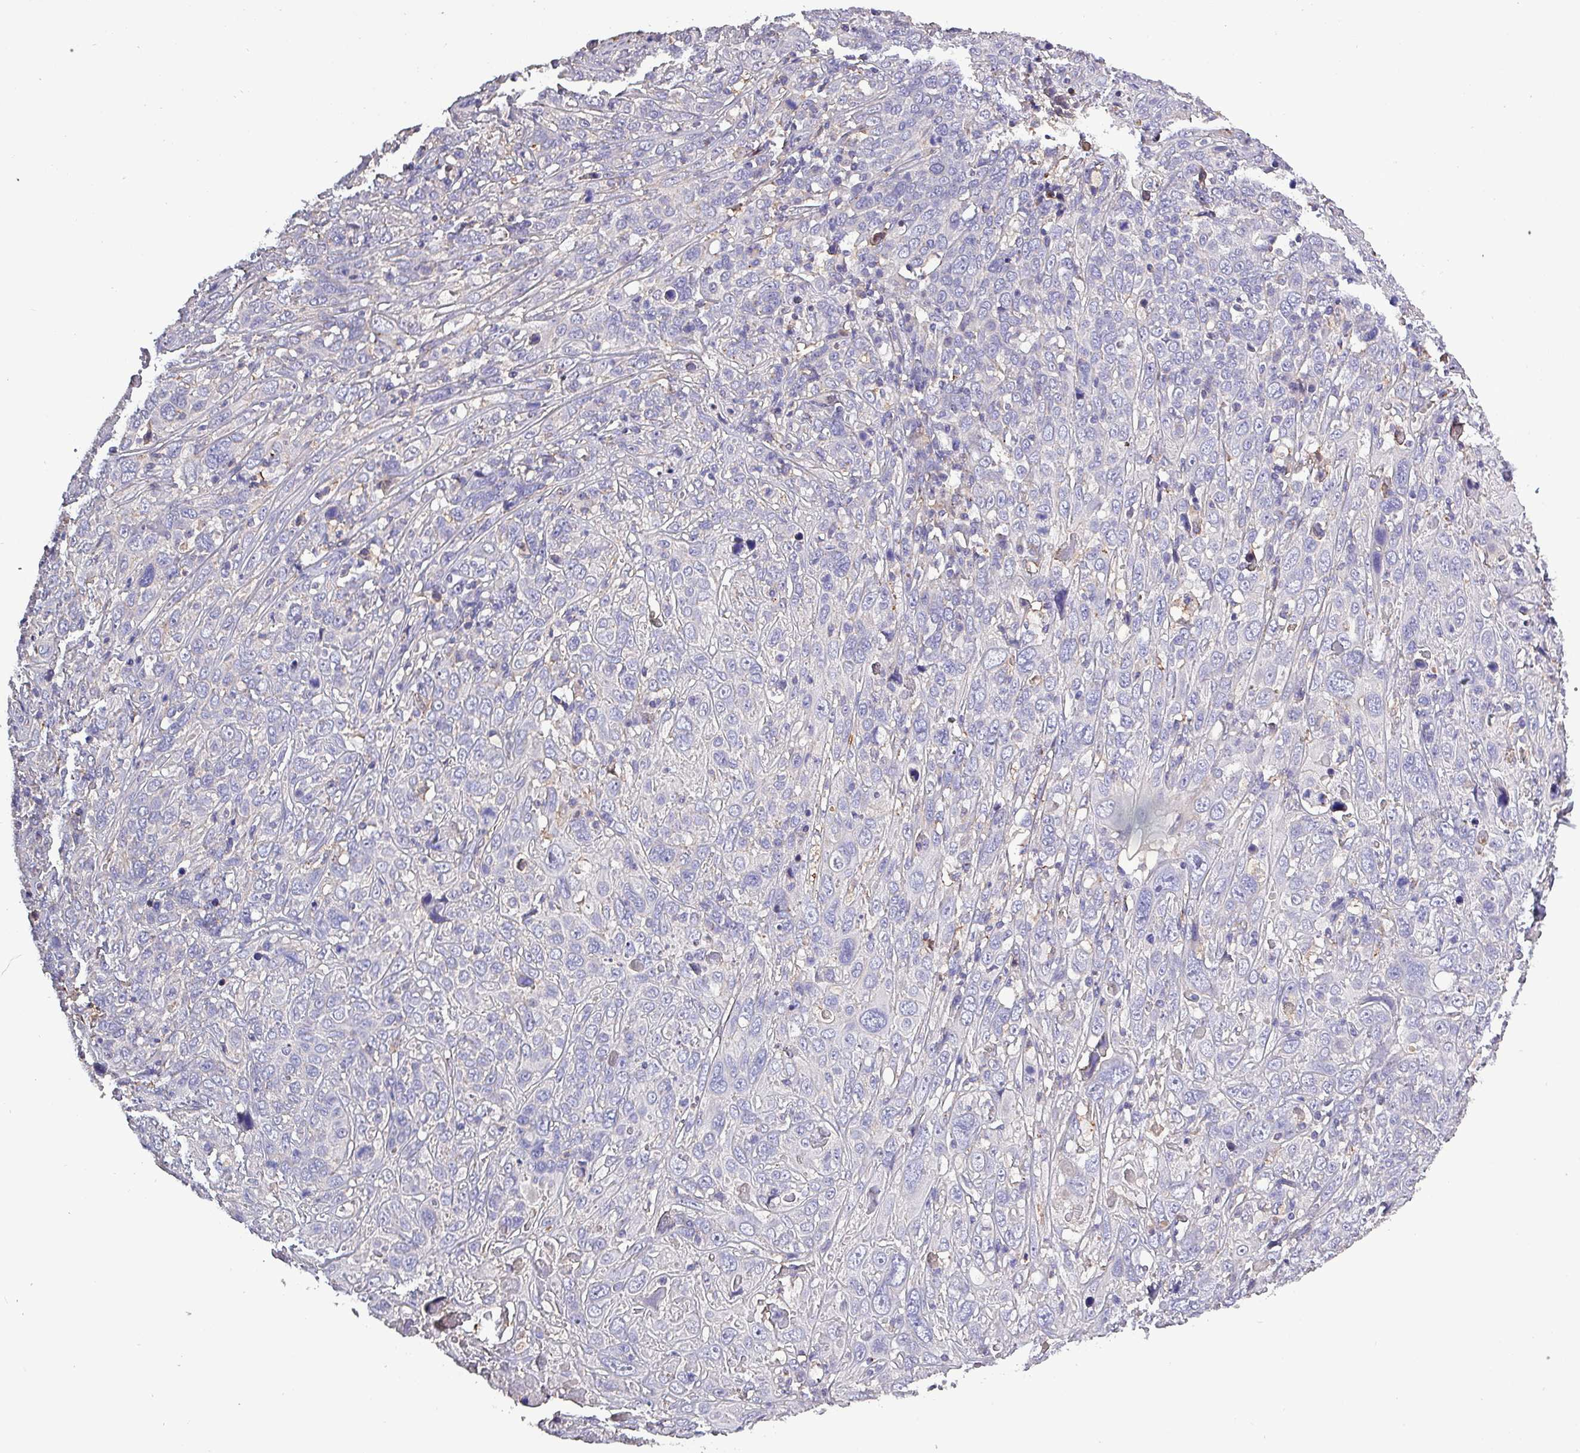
{"staining": {"intensity": "negative", "quantity": "none", "location": "none"}, "tissue": "cervical cancer", "cell_type": "Tumor cells", "image_type": "cancer", "snomed": [{"axis": "morphology", "description": "Squamous cell carcinoma, NOS"}, {"axis": "topography", "description": "Cervix"}], "caption": "Immunohistochemical staining of cervical squamous cell carcinoma exhibits no significant expression in tumor cells.", "gene": "HTRA4", "patient": {"sex": "female", "age": 46}}